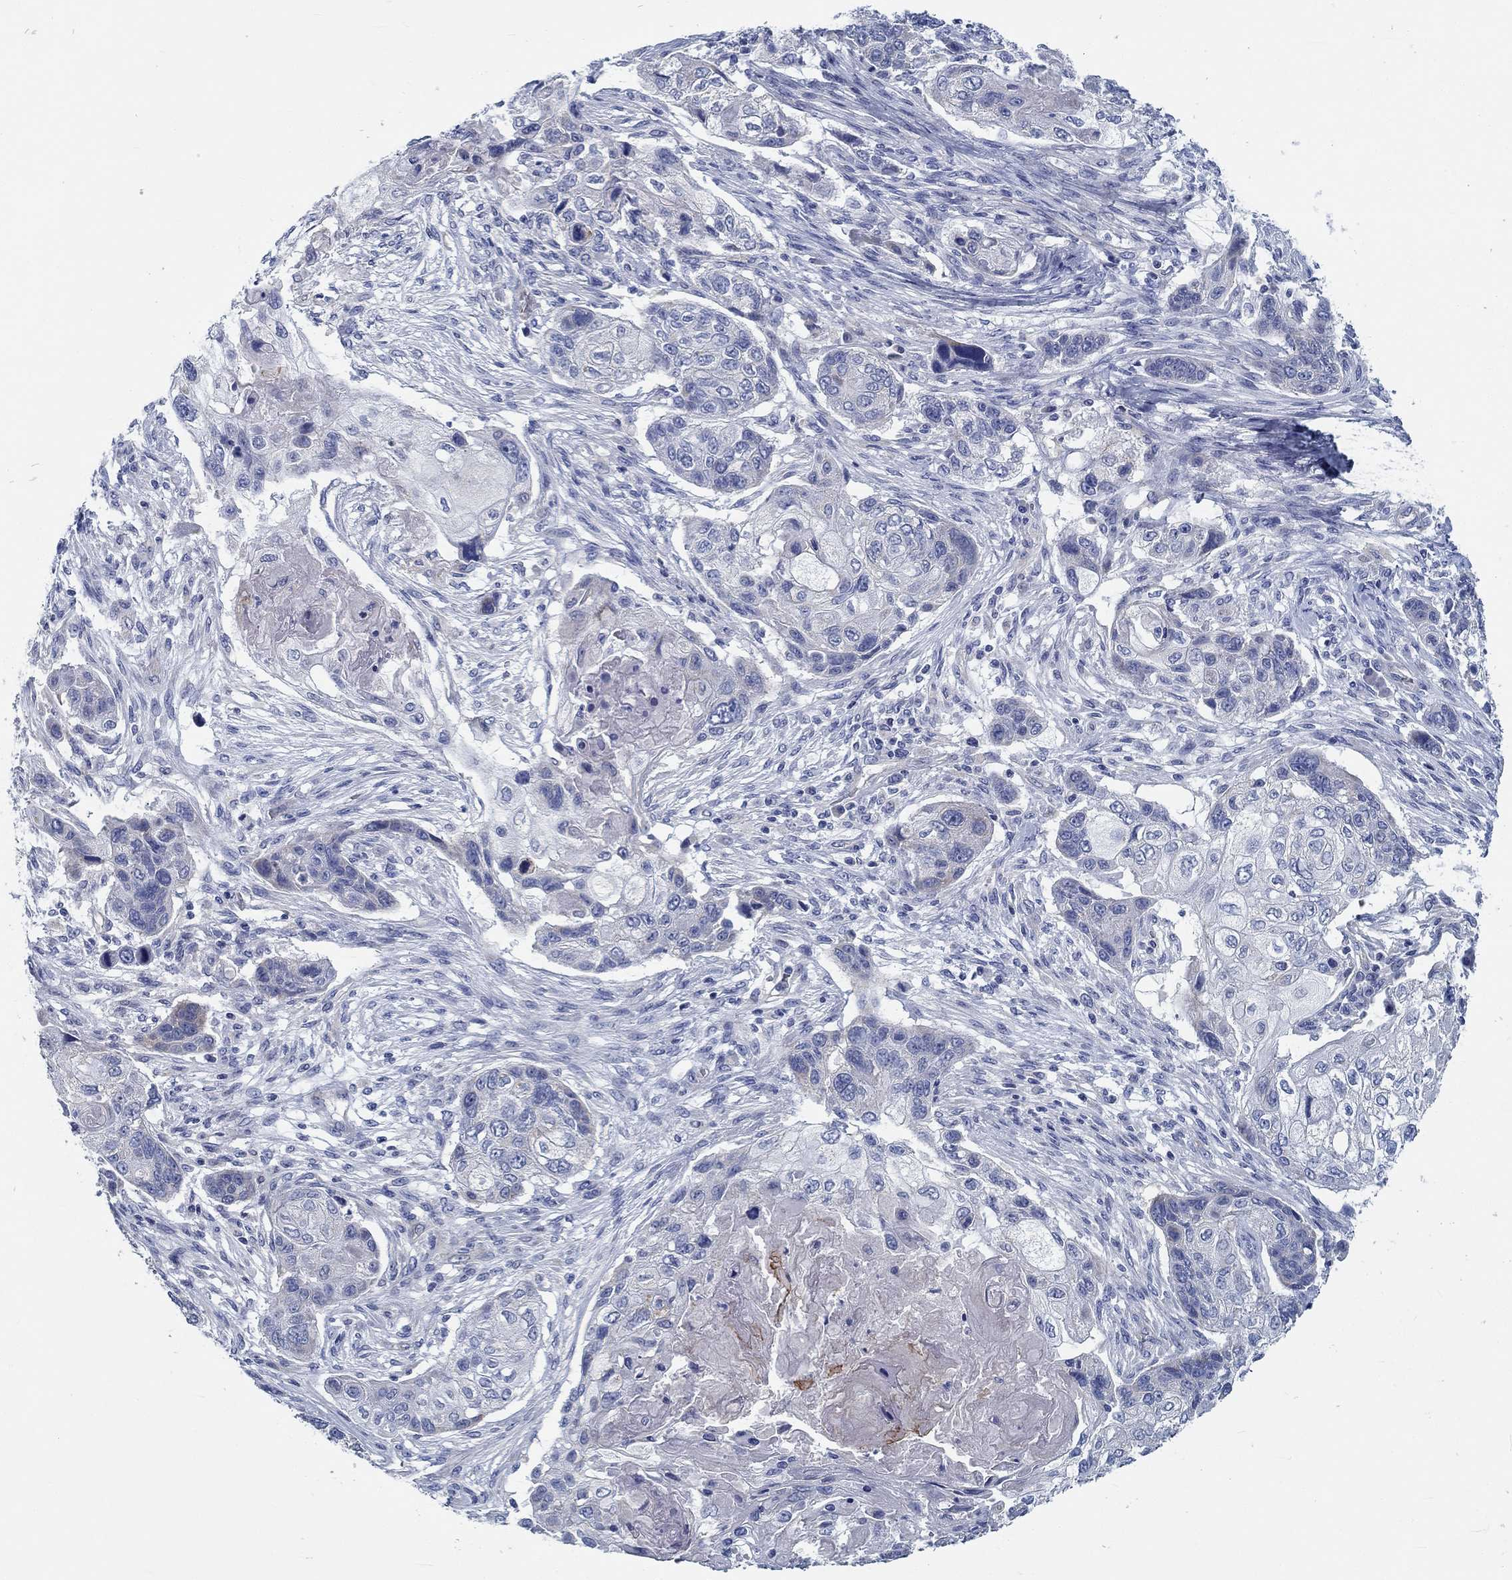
{"staining": {"intensity": "negative", "quantity": "none", "location": "none"}, "tissue": "lung cancer", "cell_type": "Tumor cells", "image_type": "cancer", "snomed": [{"axis": "morphology", "description": "Normal tissue, NOS"}, {"axis": "morphology", "description": "Squamous cell carcinoma, NOS"}, {"axis": "topography", "description": "Bronchus"}, {"axis": "topography", "description": "Lung"}], "caption": "There is no significant staining in tumor cells of lung cancer (squamous cell carcinoma). Nuclei are stained in blue.", "gene": "MYBPC1", "patient": {"sex": "male", "age": 69}}